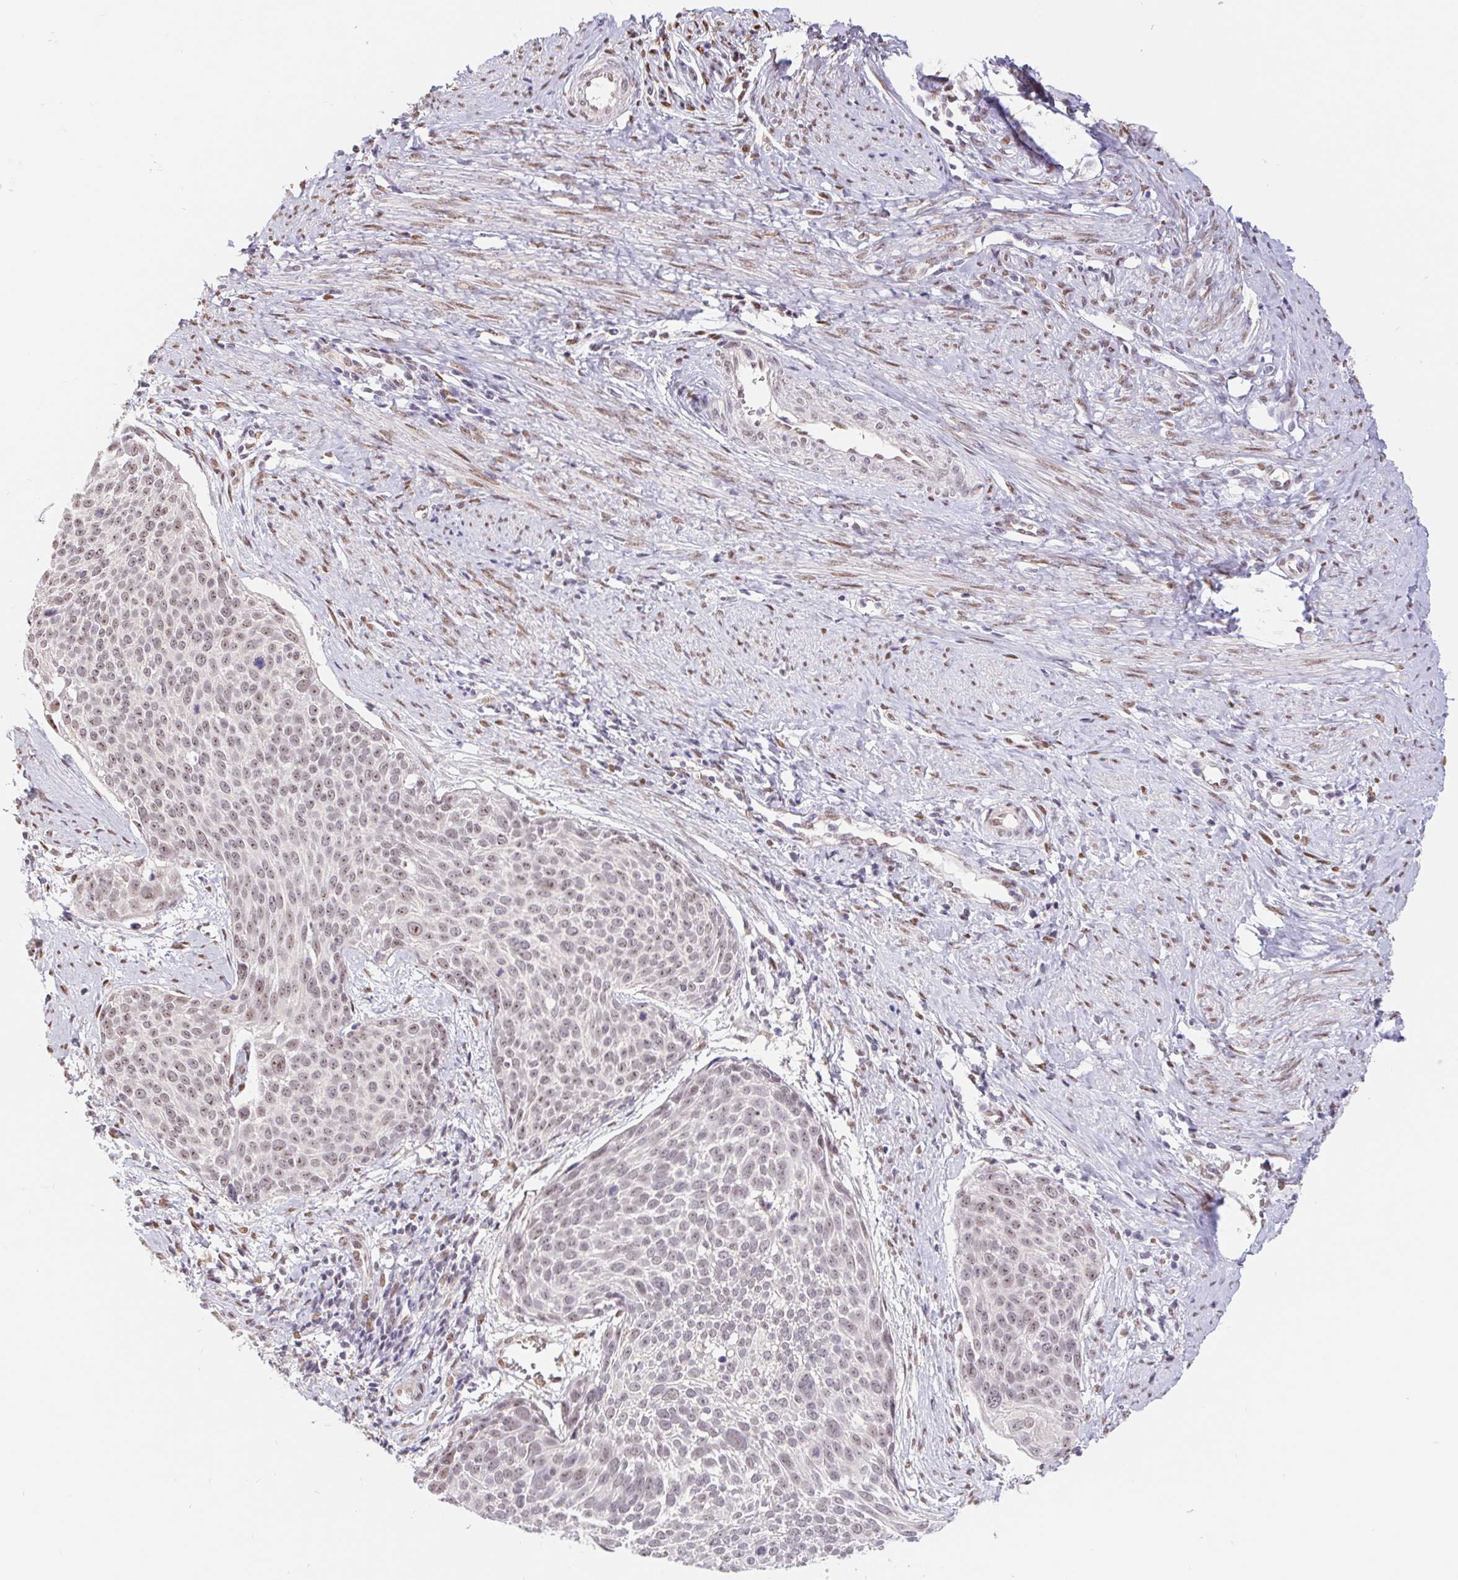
{"staining": {"intensity": "weak", "quantity": "25%-75%", "location": "nuclear"}, "tissue": "cervical cancer", "cell_type": "Tumor cells", "image_type": "cancer", "snomed": [{"axis": "morphology", "description": "Squamous cell carcinoma, NOS"}, {"axis": "topography", "description": "Cervix"}], "caption": "Cervical cancer tissue exhibits weak nuclear staining in about 25%-75% of tumor cells, visualized by immunohistochemistry.", "gene": "CAND1", "patient": {"sex": "female", "age": 39}}